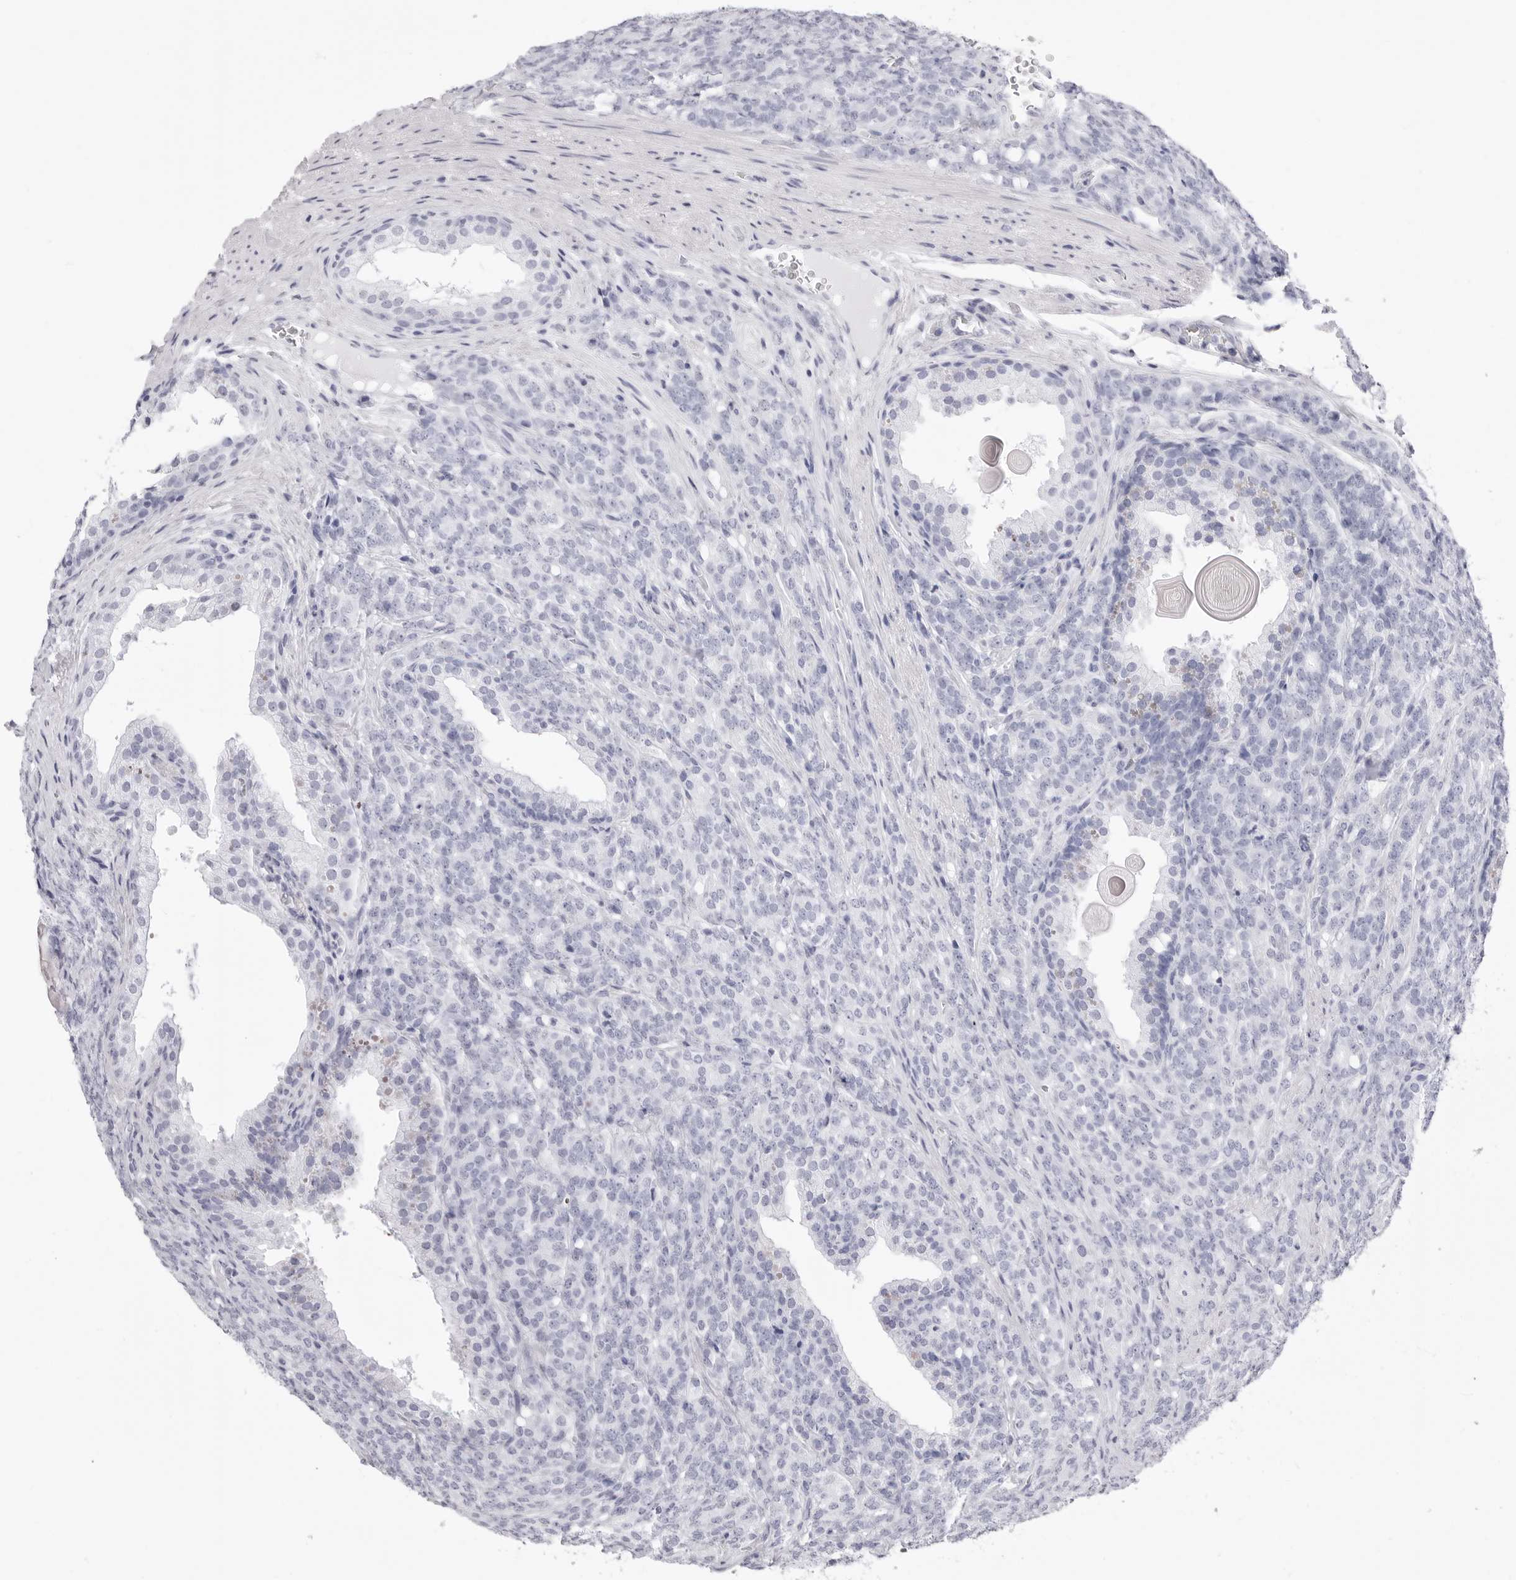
{"staining": {"intensity": "negative", "quantity": "none", "location": "none"}, "tissue": "prostate cancer", "cell_type": "Tumor cells", "image_type": "cancer", "snomed": [{"axis": "morphology", "description": "Adenocarcinoma, High grade"}, {"axis": "topography", "description": "Prostate"}], "caption": "A histopathology image of prostate cancer stained for a protein shows no brown staining in tumor cells.", "gene": "TSSK1B", "patient": {"sex": "male", "age": 62}}